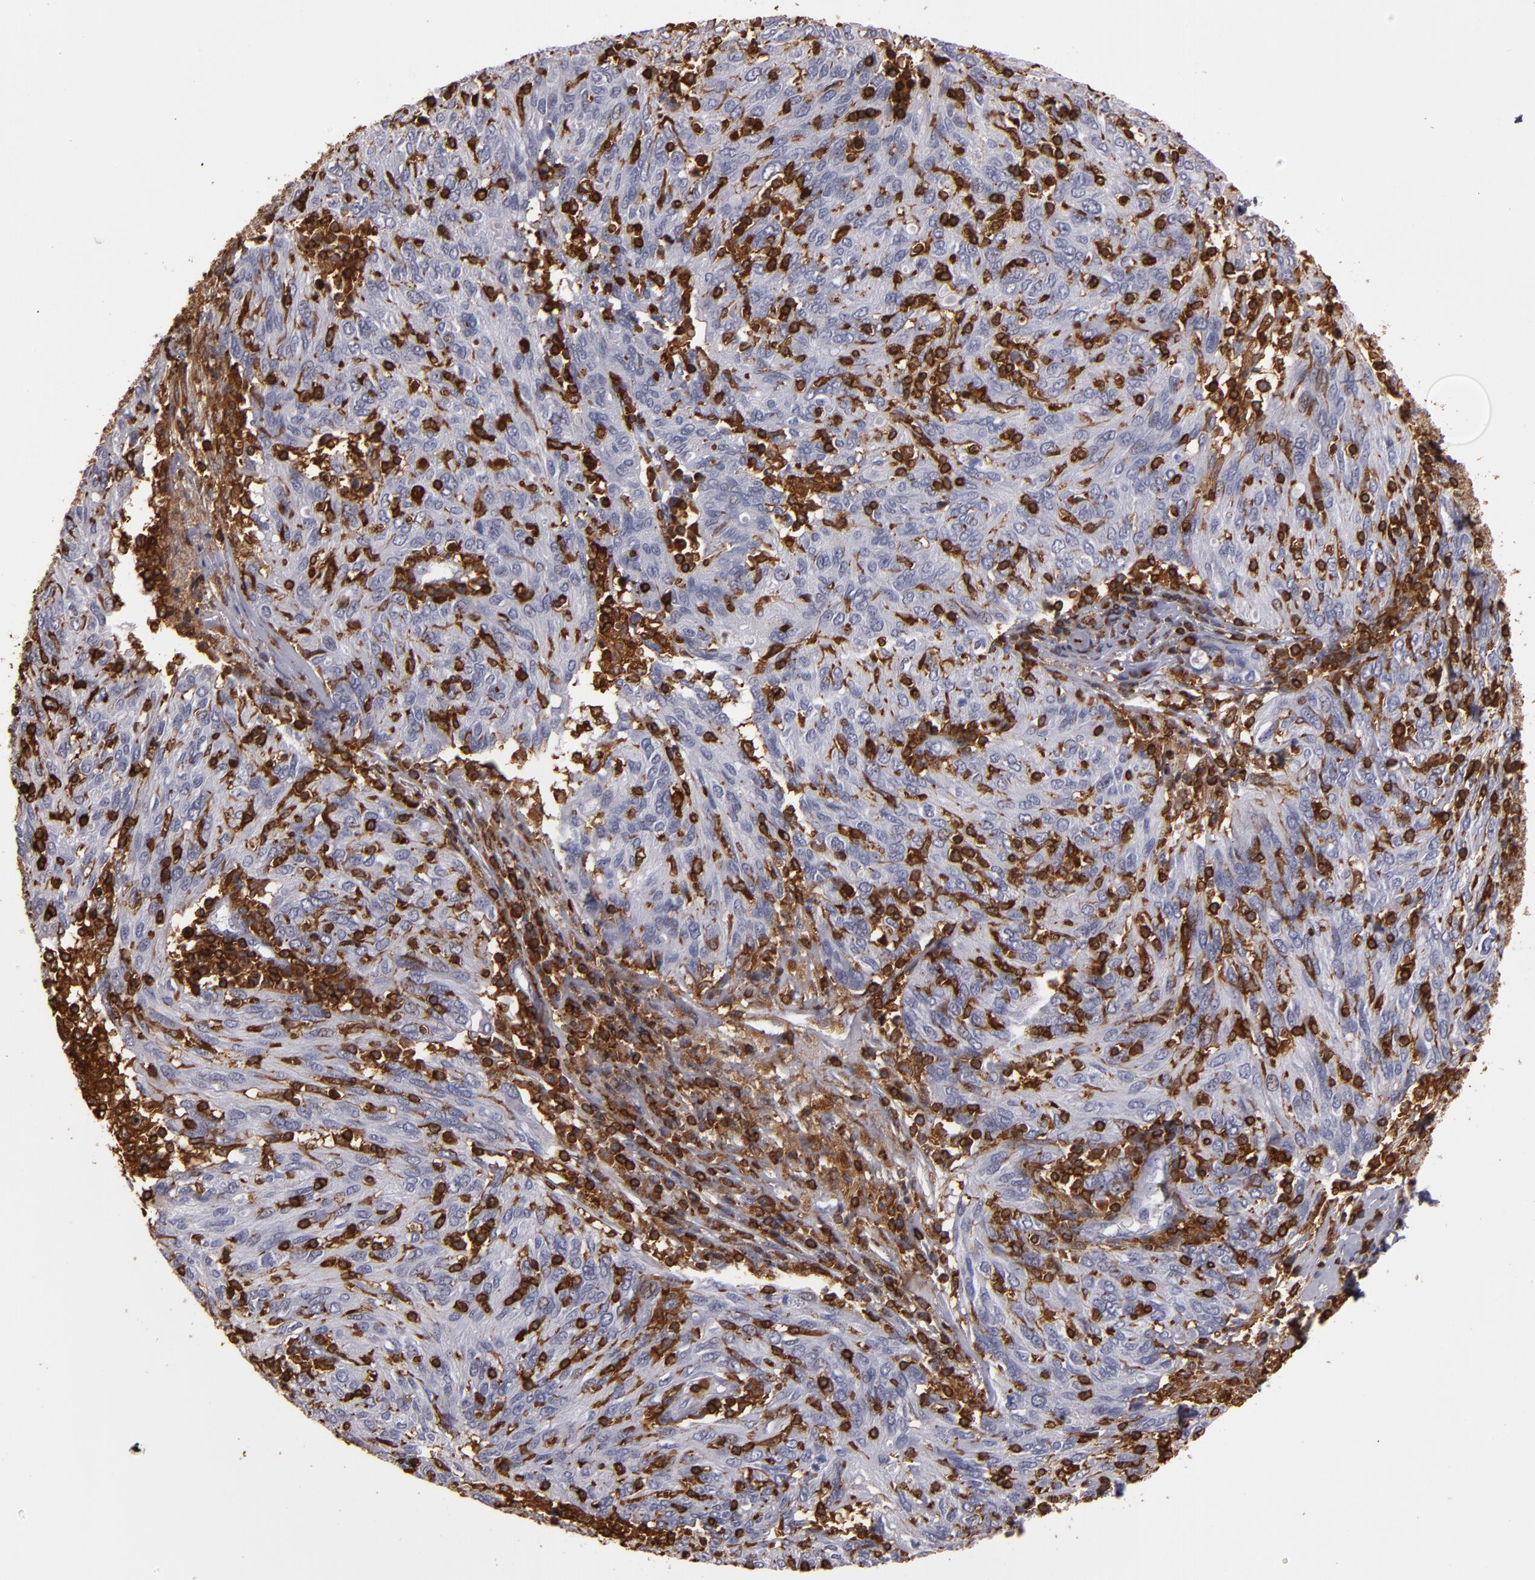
{"staining": {"intensity": "negative", "quantity": "none", "location": "none"}, "tissue": "ovarian cancer", "cell_type": "Tumor cells", "image_type": "cancer", "snomed": [{"axis": "morphology", "description": "Carcinoma, endometroid"}, {"axis": "topography", "description": "Ovary"}], "caption": "An immunohistochemistry (IHC) micrograph of endometroid carcinoma (ovarian) is shown. There is no staining in tumor cells of endometroid carcinoma (ovarian).", "gene": "WAS", "patient": {"sex": "female", "age": 50}}